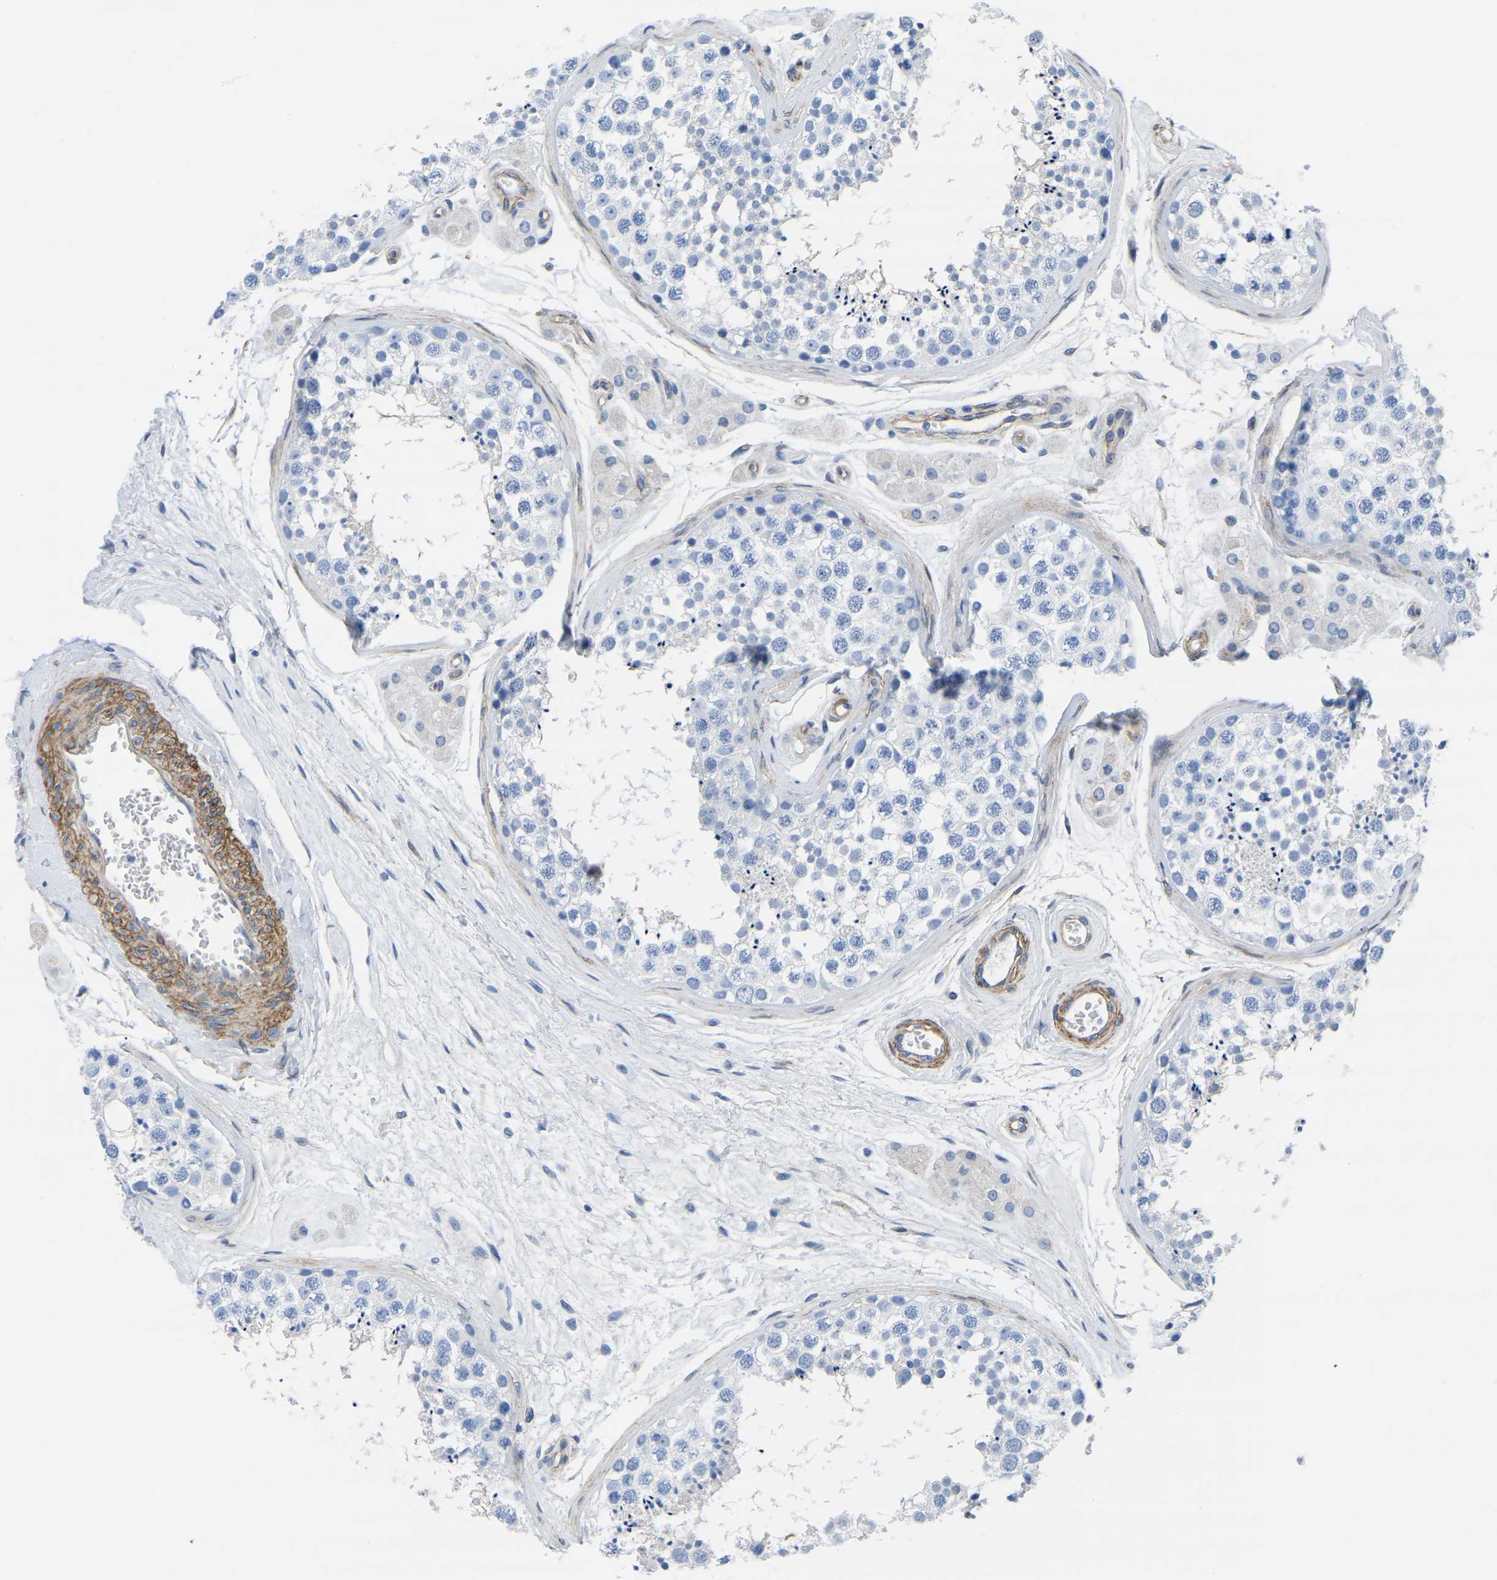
{"staining": {"intensity": "negative", "quantity": "none", "location": "none"}, "tissue": "testis", "cell_type": "Cells in seminiferous ducts", "image_type": "normal", "snomed": [{"axis": "morphology", "description": "Normal tissue, NOS"}, {"axis": "topography", "description": "Testis"}], "caption": "Testis stained for a protein using immunohistochemistry (IHC) shows no expression cells in seminiferous ducts.", "gene": "SLC45A3", "patient": {"sex": "male", "age": 56}}